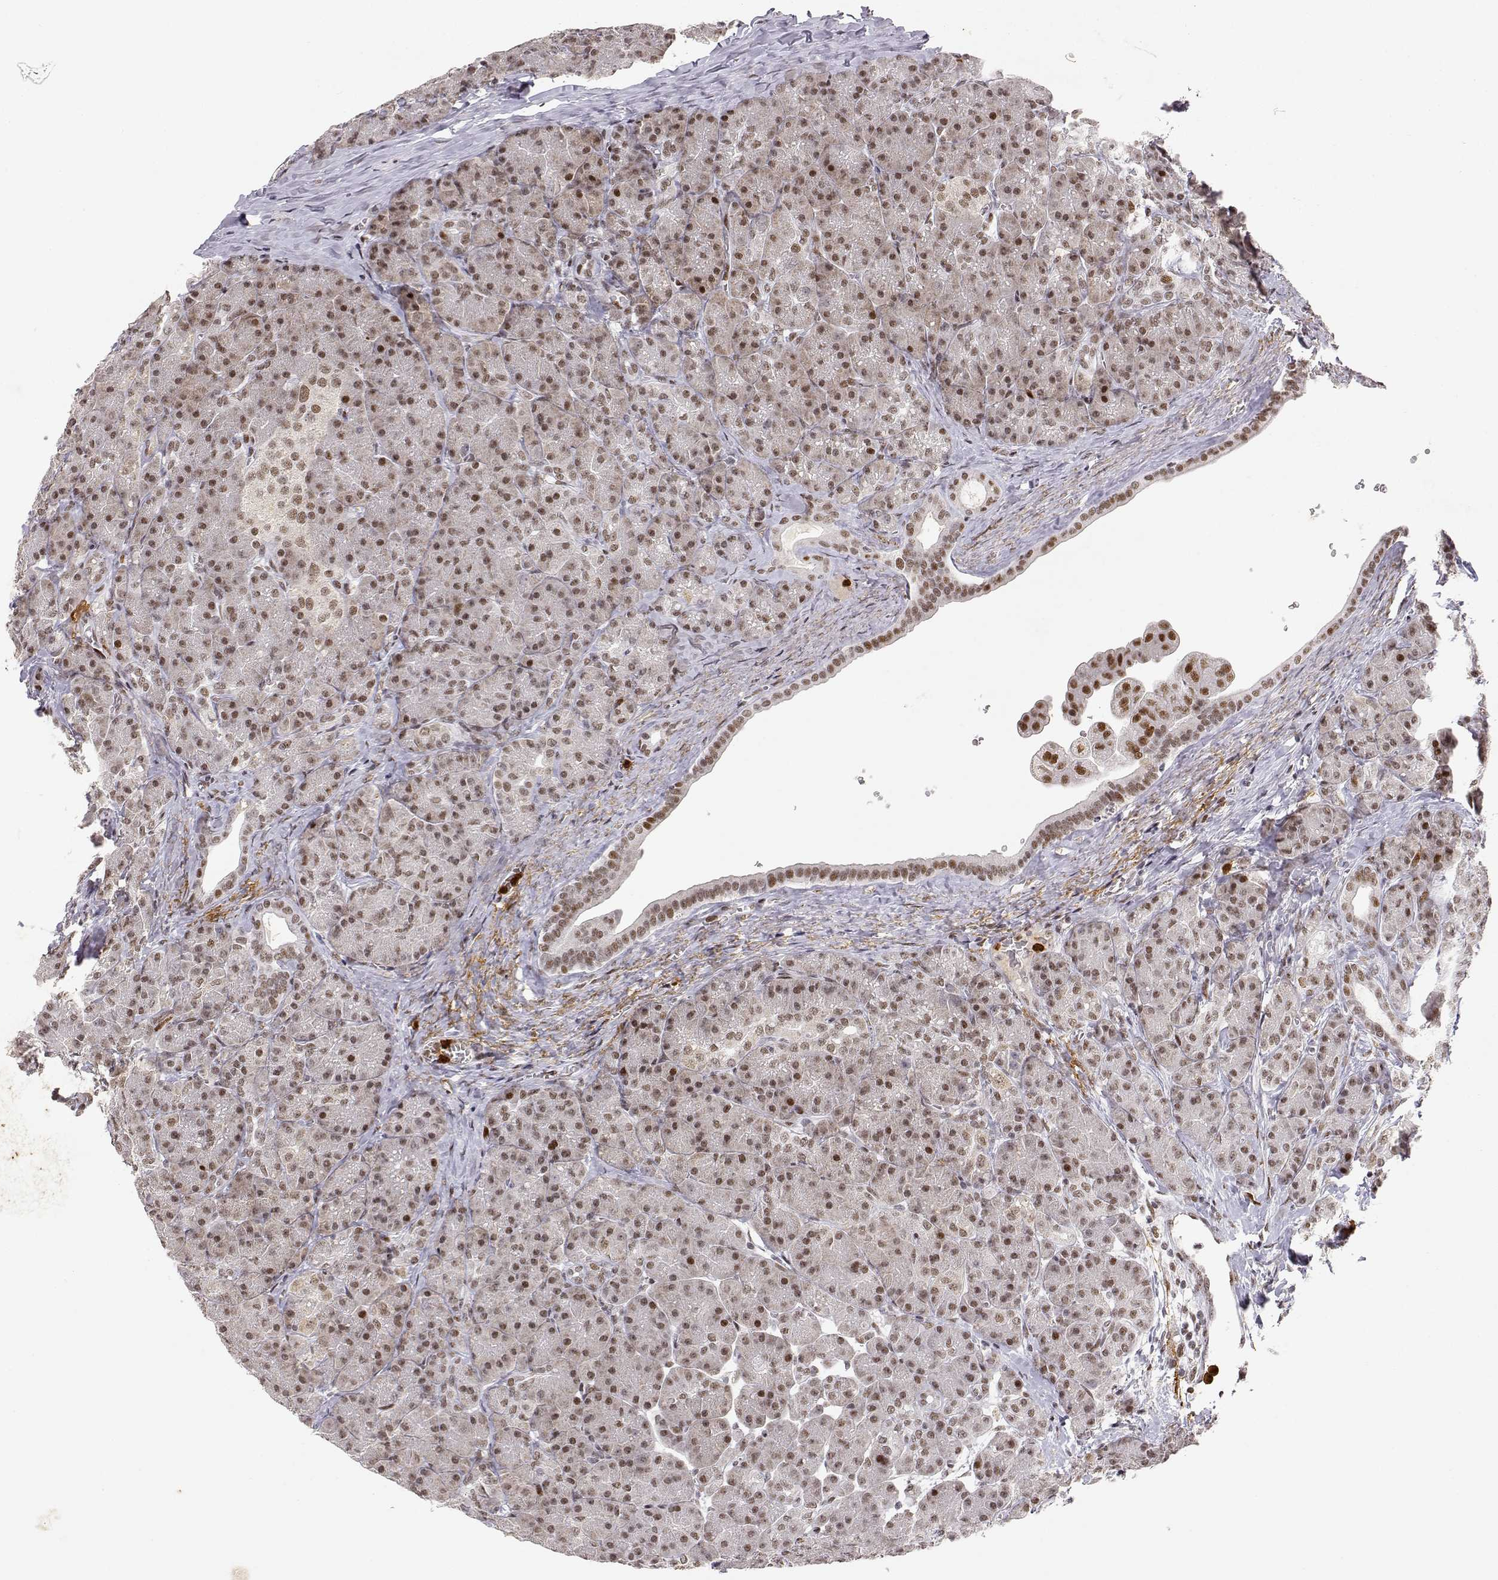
{"staining": {"intensity": "moderate", "quantity": ">75%", "location": "nuclear"}, "tissue": "pancreas", "cell_type": "Exocrine glandular cells", "image_type": "normal", "snomed": [{"axis": "morphology", "description": "Normal tissue, NOS"}, {"axis": "topography", "description": "Pancreas"}], "caption": "Protein staining demonstrates moderate nuclear positivity in approximately >75% of exocrine glandular cells in normal pancreas. The protein is stained brown, and the nuclei are stained in blue (DAB (3,3'-diaminobenzidine) IHC with brightfield microscopy, high magnification).", "gene": "RSF1", "patient": {"sex": "male", "age": 57}}